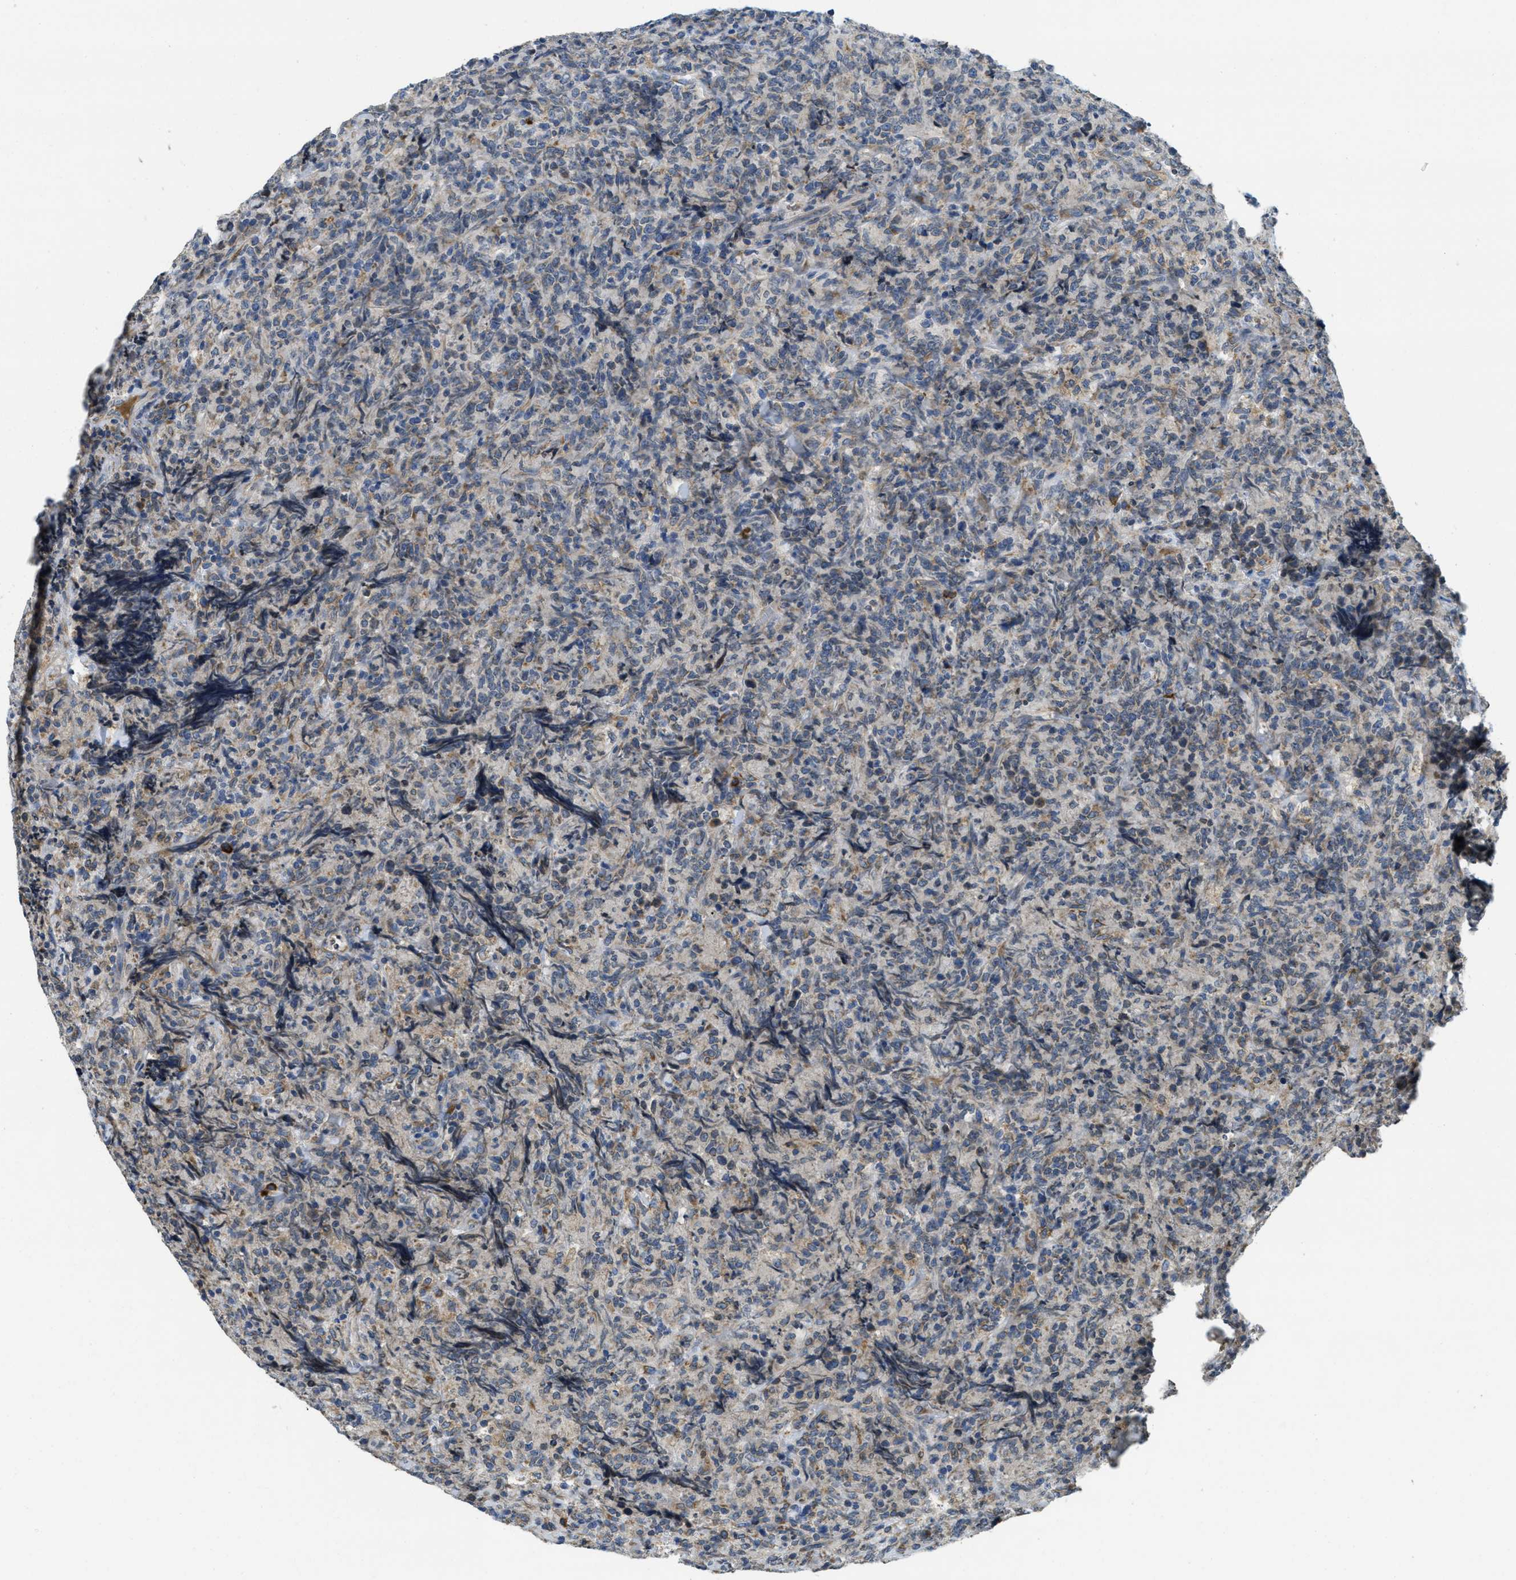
{"staining": {"intensity": "weak", "quantity": "<25%", "location": "cytoplasmic/membranous"}, "tissue": "lymphoma", "cell_type": "Tumor cells", "image_type": "cancer", "snomed": [{"axis": "morphology", "description": "Malignant lymphoma, non-Hodgkin's type, High grade"}, {"axis": "topography", "description": "Tonsil"}], "caption": "Immunohistochemical staining of lymphoma exhibits no significant positivity in tumor cells. The staining was performed using DAB to visualize the protein expression in brown, while the nuclei were stained in blue with hematoxylin (Magnification: 20x).", "gene": "SSR1", "patient": {"sex": "female", "age": 36}}